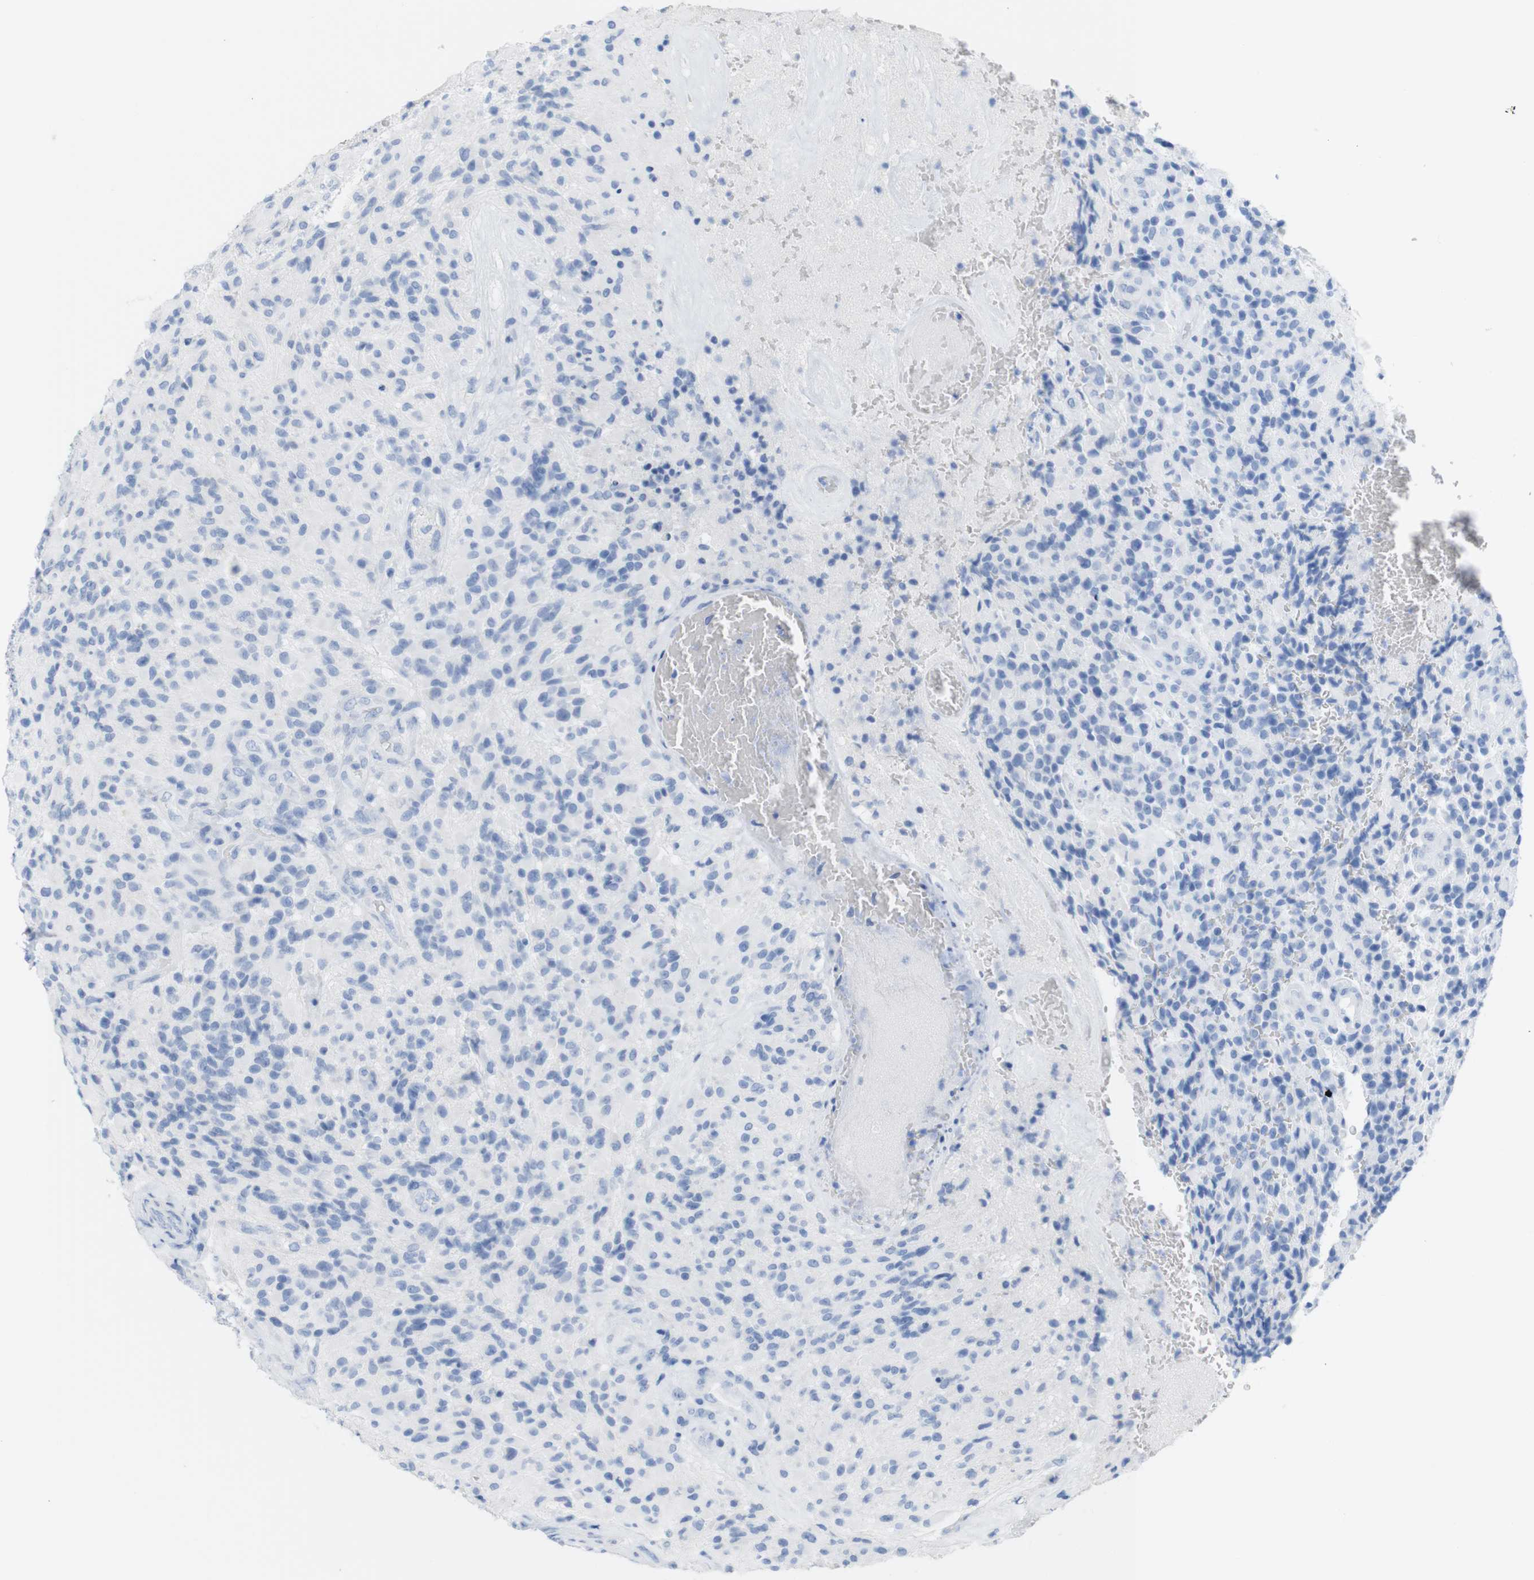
{"staining": {"intensity": "negative", "quantity": "none", "location": "none"}, "tissue": "glioma", "cell_type": "Tumor cells", "image_type": "cancer", "snomed": [{"axis": "morphology", "description": "Glioma, malignant, High grade"}, {"axis": "topography", "description": "Brain"}], "caption": "Tumor cells are negative for protein expression in human glioma.", "gene": "LAG3", "patient": {"sex": "male", "age": 71}}